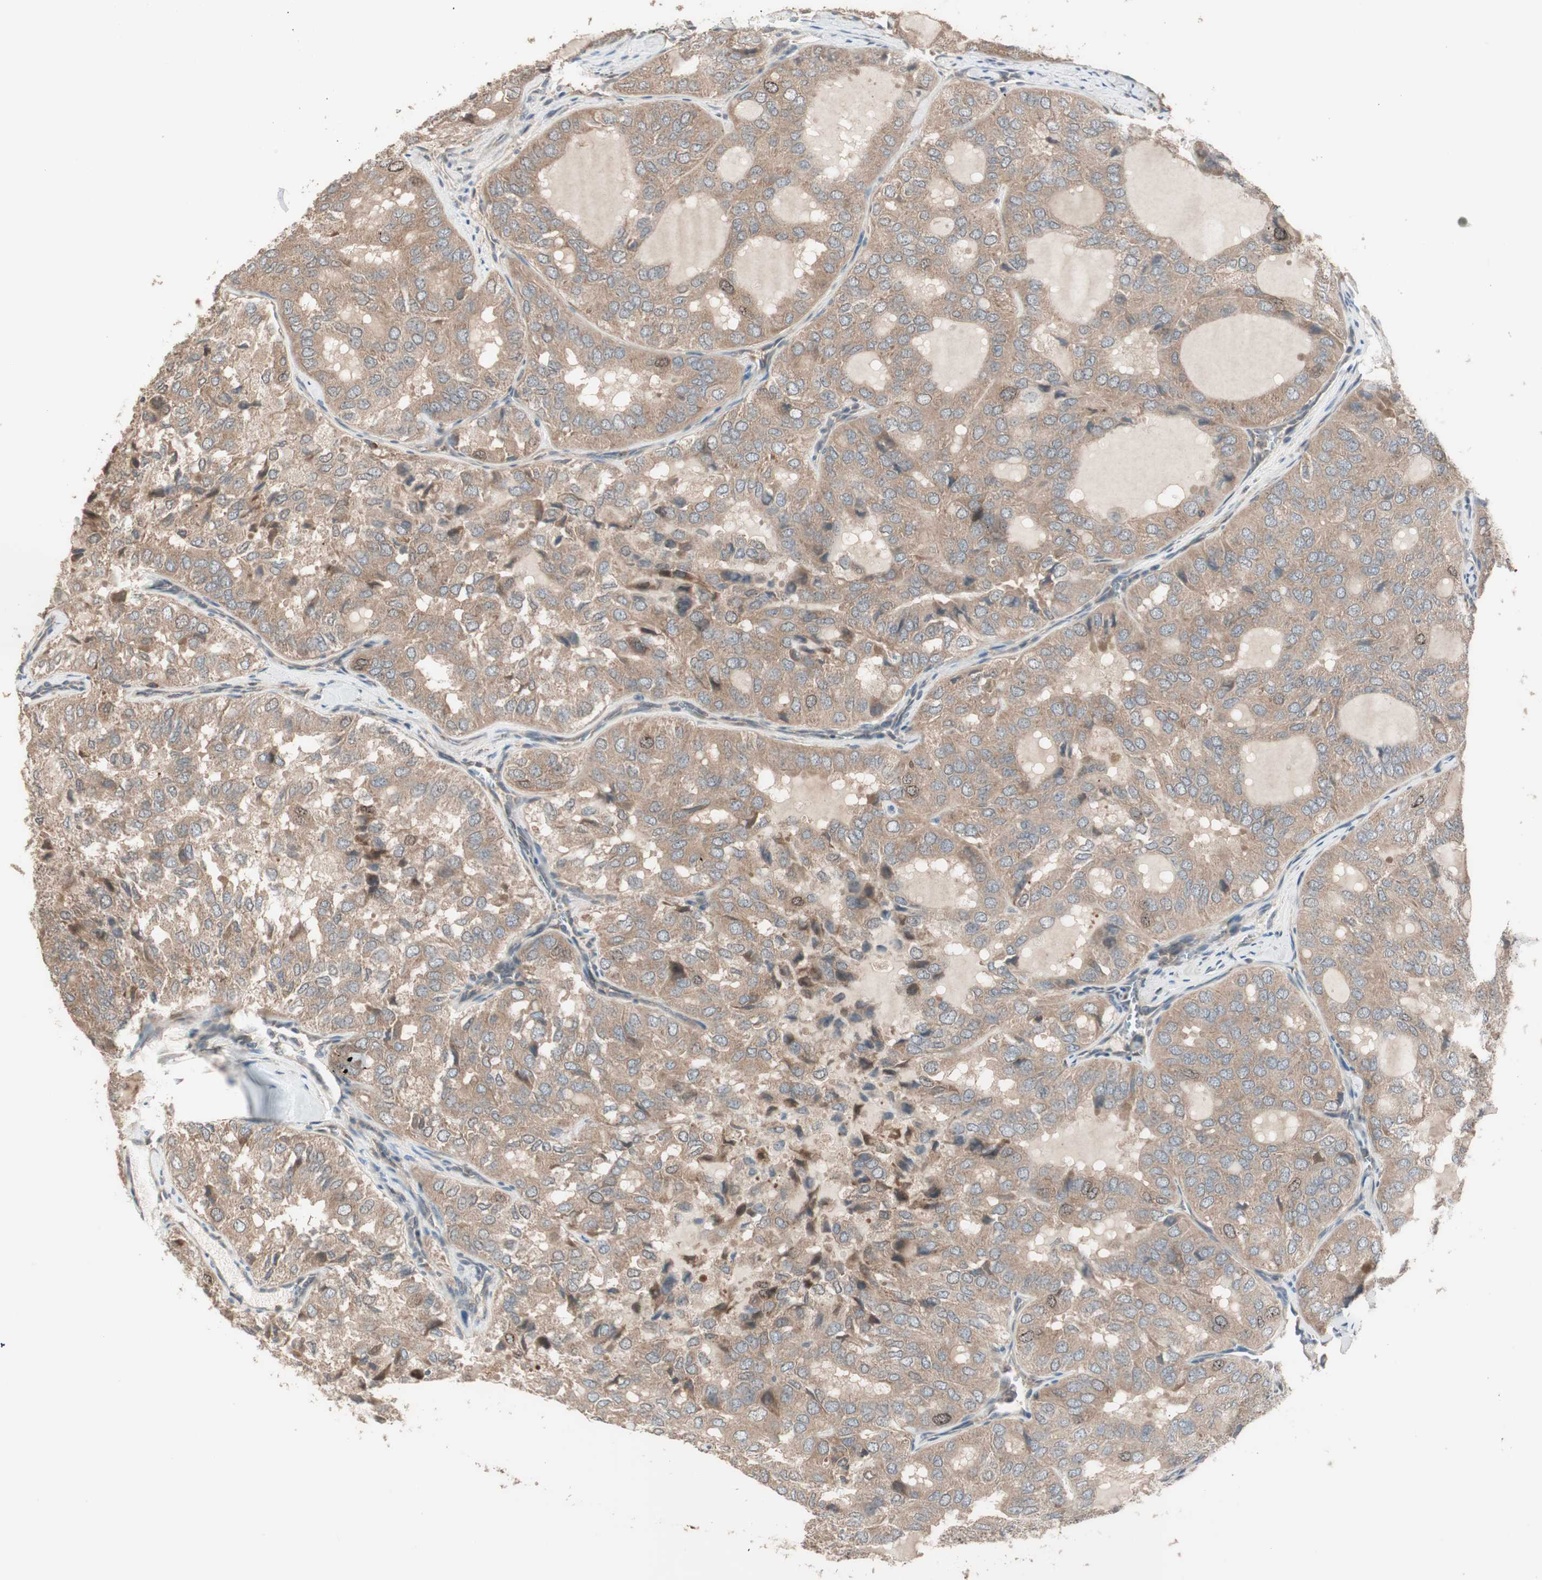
{"staining": {"intensity": "weak", "quantity": ">75%", "location": "cytoplasmic/membranous"}, "tissue": "thyroid cancer", "cell_type": "Tumor cells", "image_type": "cancer", "snomed": [{"axis": "morphology", "description": "Follicular adenoma carcinoma, NOS"}, {"axis": "topography", "description": "Thyroid gland"}], "caption": "The image demonstrates a brown stain indicating the presence of a protein in the cytoplasmic/membranous of tumor cells in thyroid cancer.", "gene": "ATP6AP2", "patient": {"sex": "male", "age": 75}}